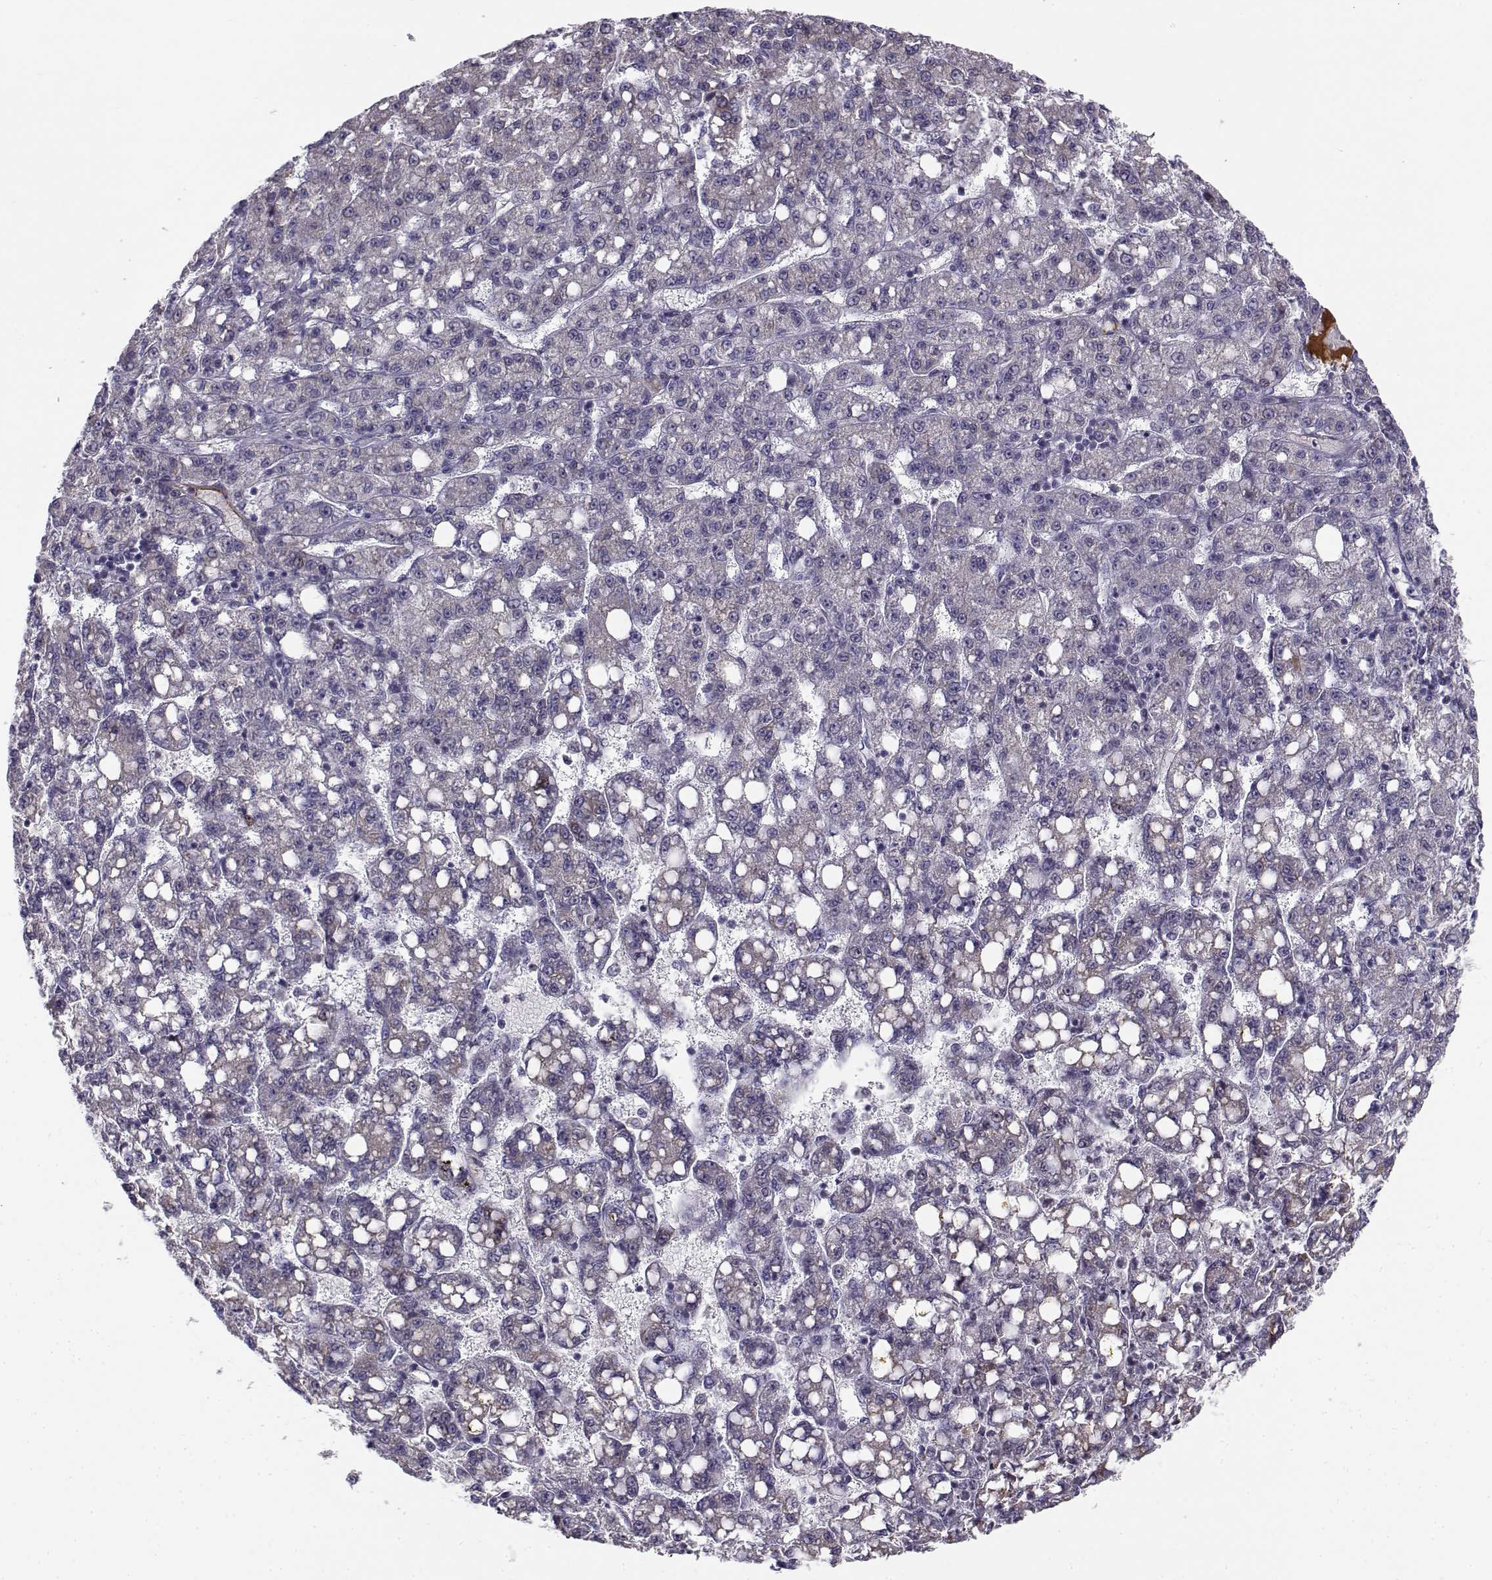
{"staining": {"intensity": "negative", "quantity": "none", "location": "none"}, "tissue": "liver cancer", "cell_type": "Tumor cells", "image_type": "cancer", "snomed": [{"axis": "morphology", "description": "Carcinoma, Hepatocellular, NOS"}, {"axis": "topography", "description": "Liver"}], "caption": "Image shows no significant protein expression in tumor cells of liver cancer (hepatocellular carcinoma).", "gene": "DDX25", "patient": {"sex": "female", "age": 65}}